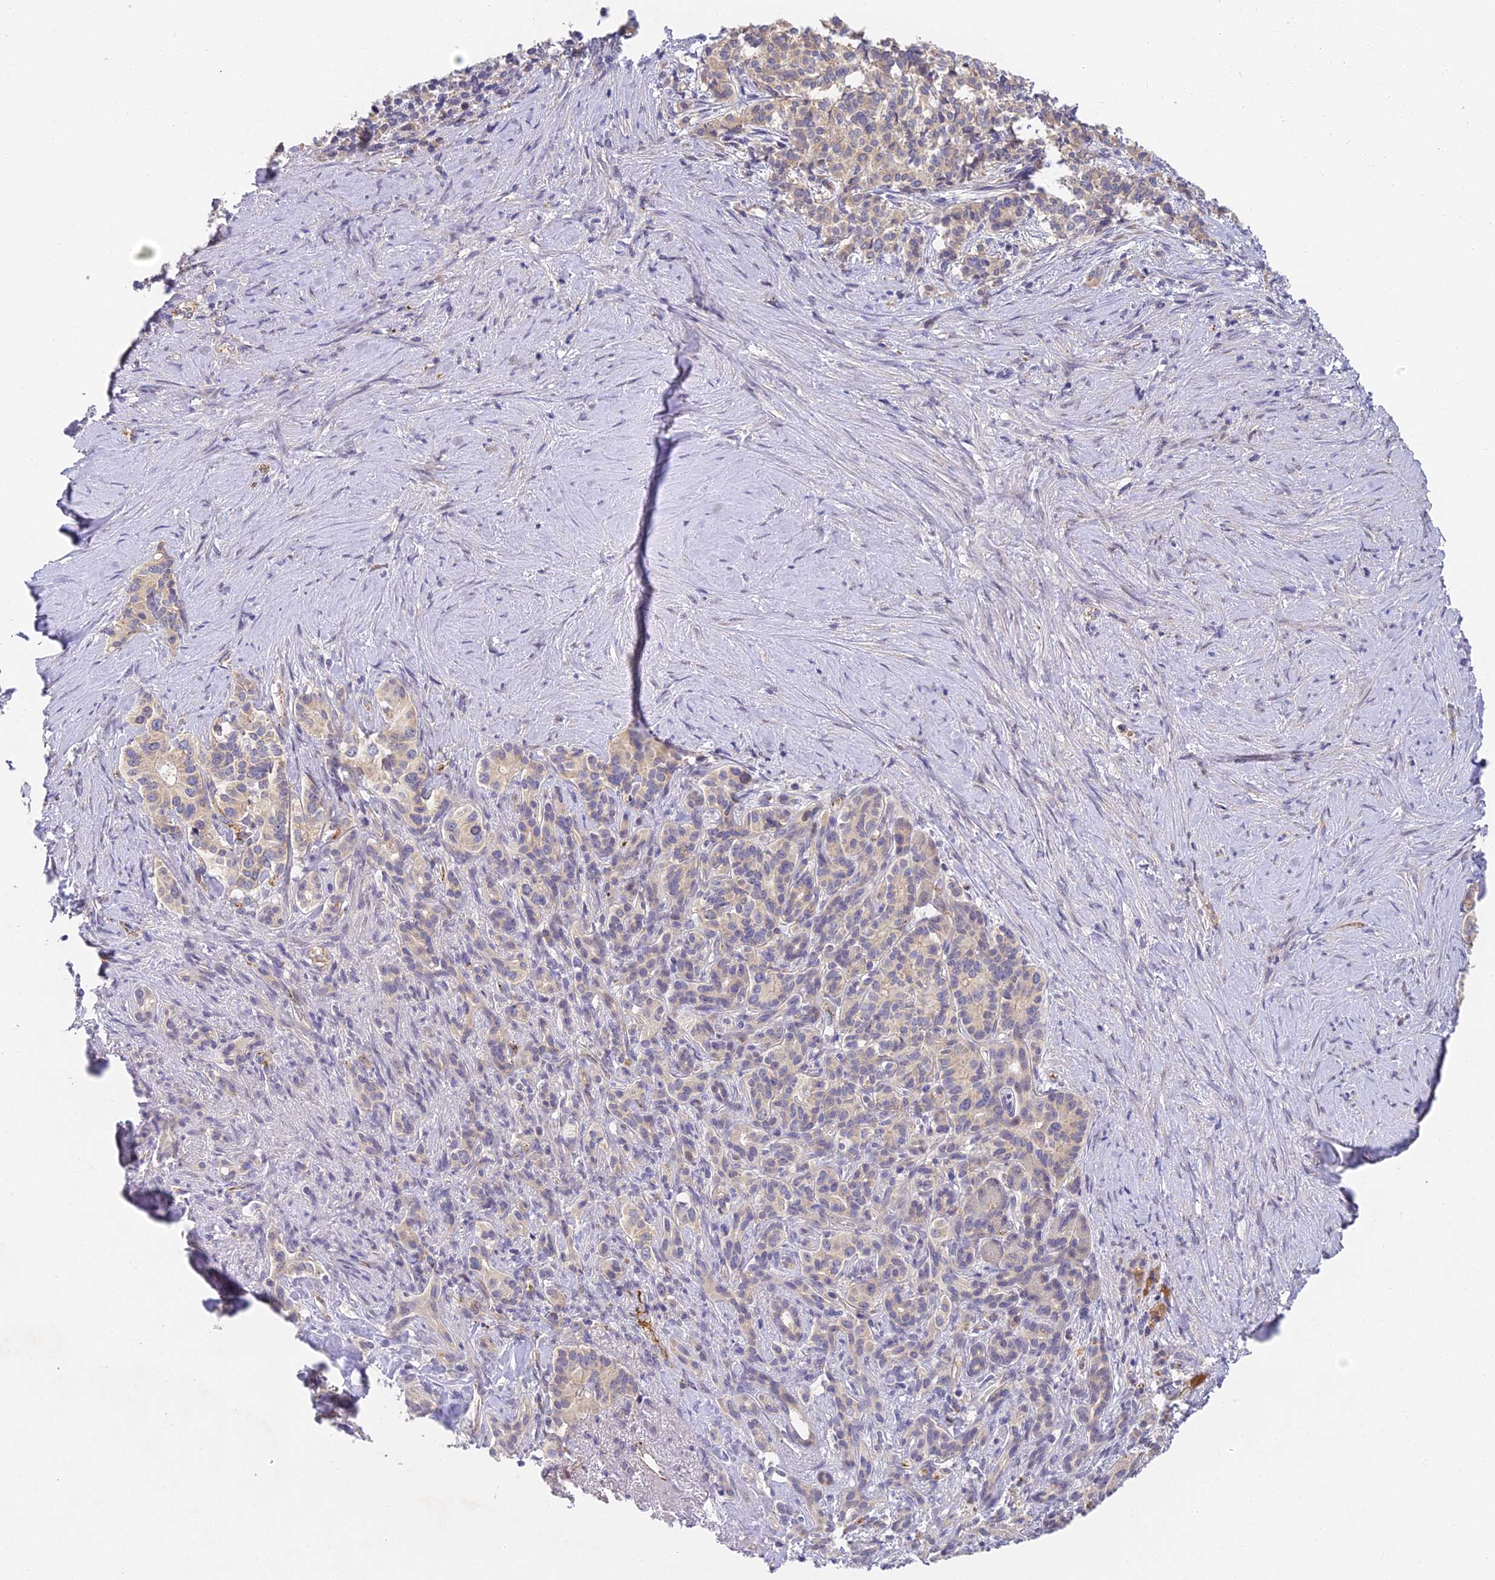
{"staining": {"intensity": "weak", "quantity": "25%-75%", "location": "cytoplasmic/membranous"}, "tissue": "pancreatic cancer", "cell_type": "Tumor cells", "image_type": "cancer", "snomed": [{"axis": "morphology", "description": "Adenocarcinoma, NOS"}, {"axis": "topography", "description": "Pancreas"}], "caption": "Immunohistochemistry (IHC) of adenocarcinoma (pancreatic) shows low levels of weak cytoplasmic/membranous positivity in about 25%-75% of tumor cells.", "gene": "DNAAF10", "patient": {"sex": "female", "age": 74}}